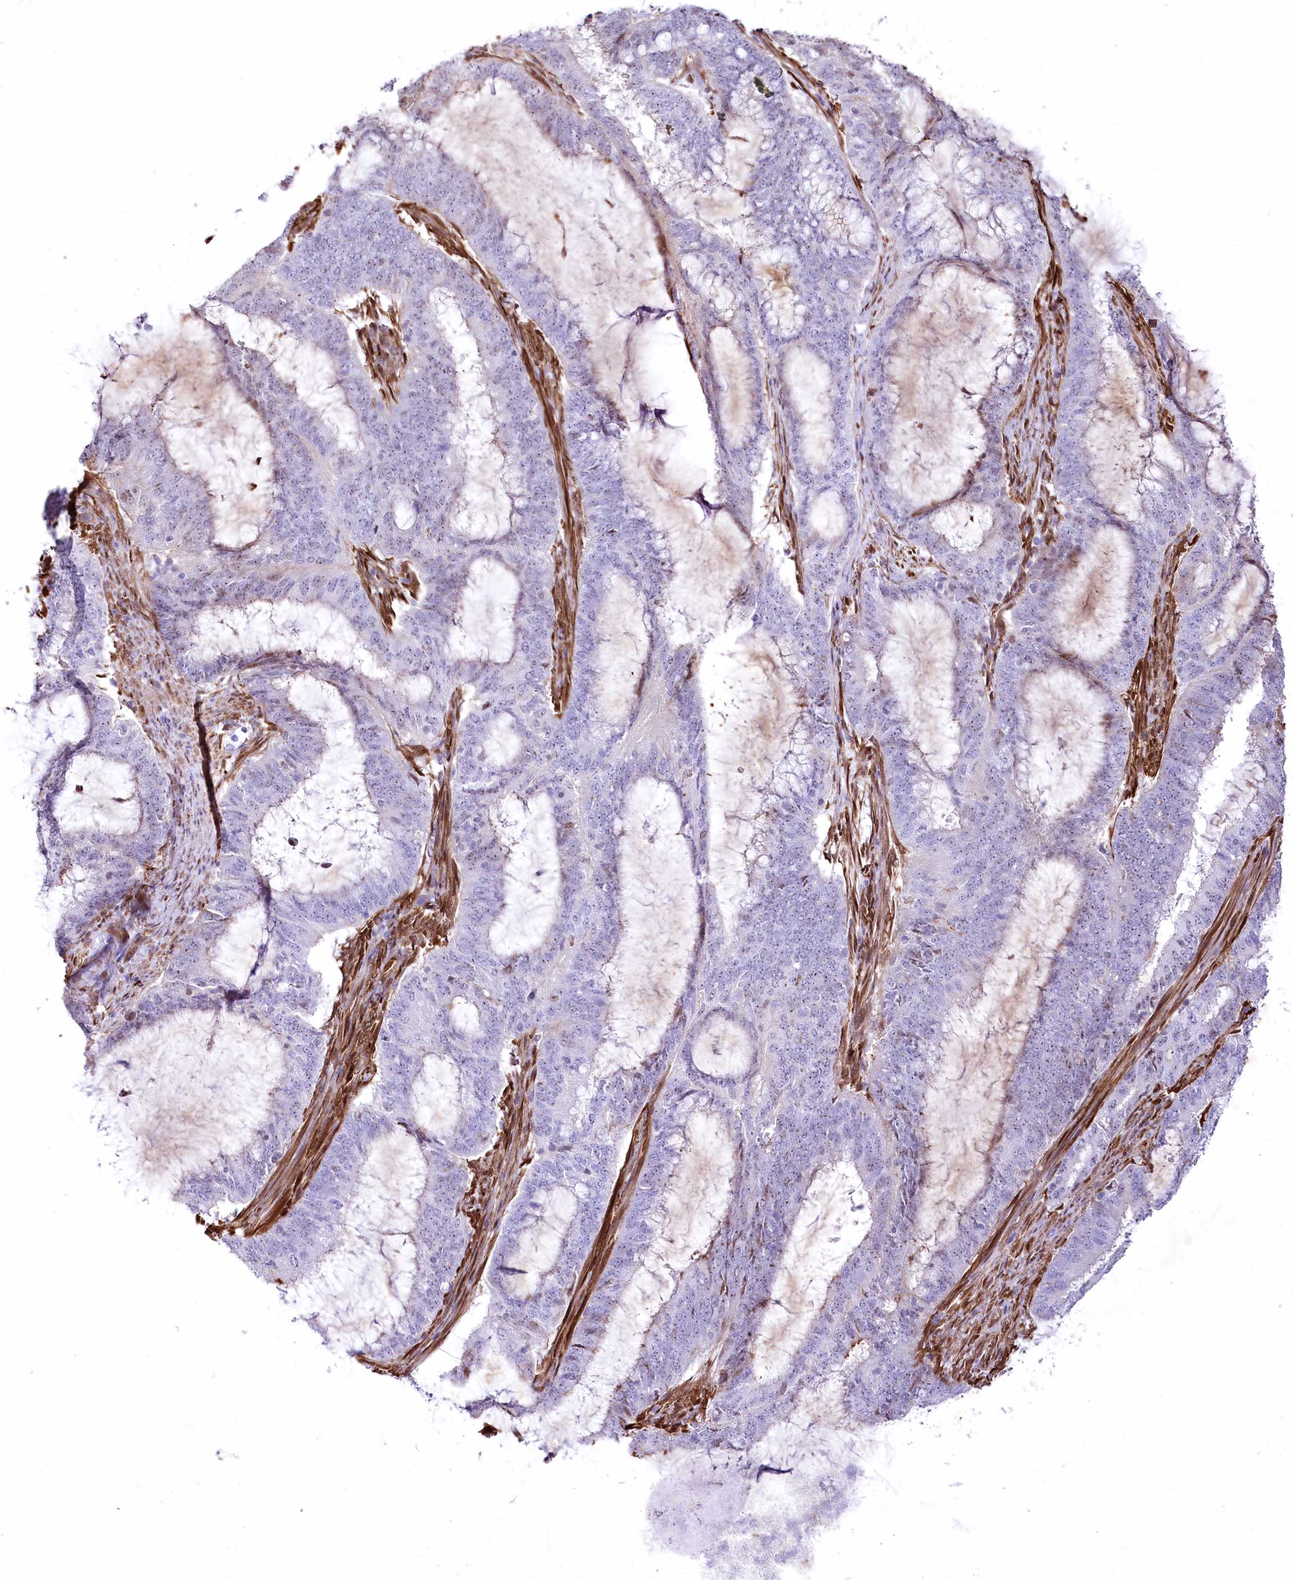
{"staining": {"intensity": "negative", "quantity": "none", "location": "none"}, "tissue": "endometrial cancer", "cell_type": "Tumor cells", "image_type": "cancer", "snomed": [{"axis": "morphology", "description": "Adenocarcinoma, NOS"}, {"axis": "topography", "description": "Endometrium"}], "caption": "An immunohistochemistry photomicrograph of endometrial cancer (adenocarcinoma) is shown. There is no staining in tumor cells of endometrial cancer (adenocarcinoma).", "gene": "PTMS", "patient": {"sex": "female", "age": 51}}